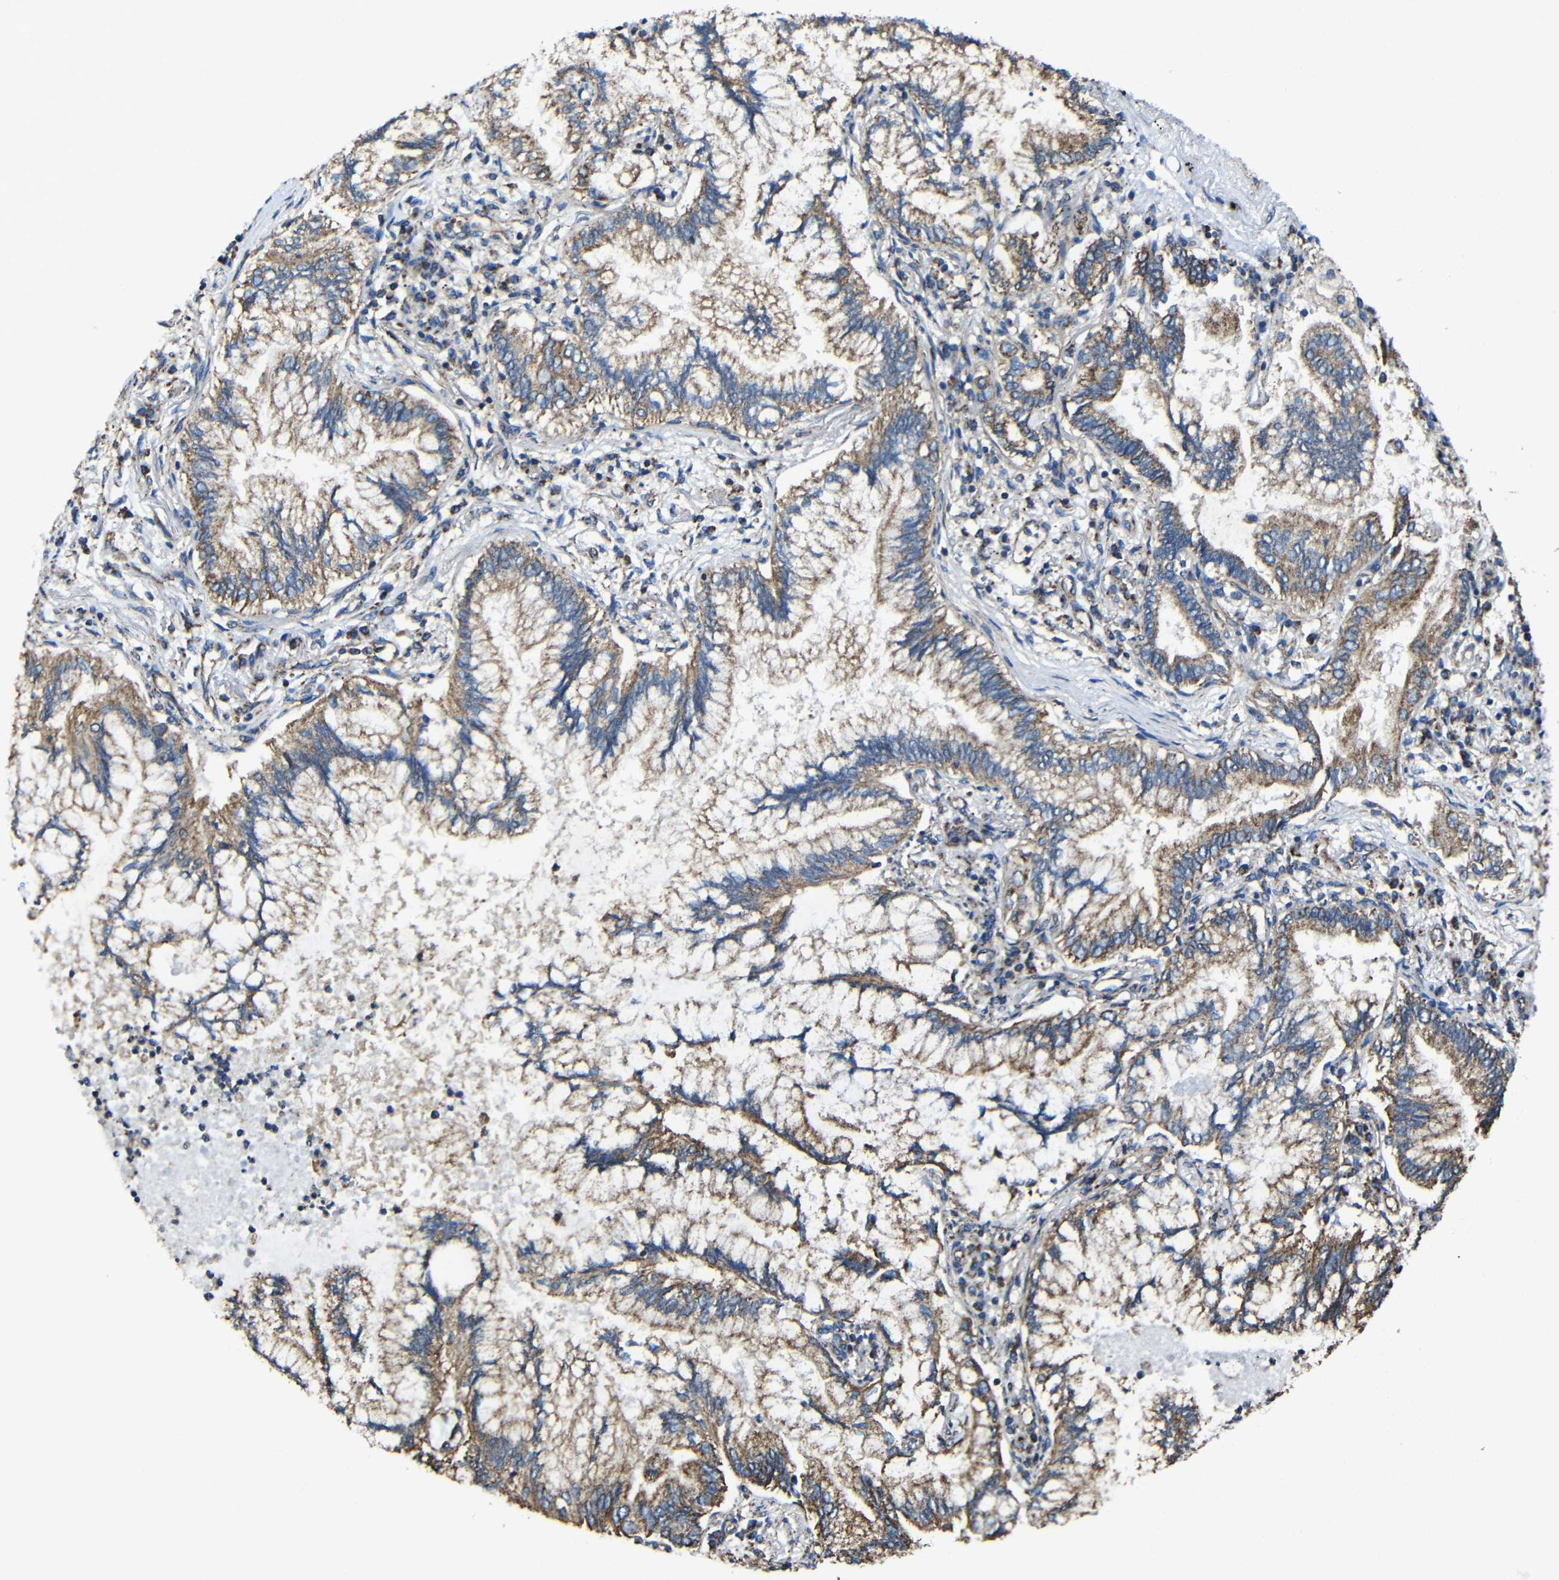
{"staining": {"intensity": "moderate", "quantity": ">75%", "location": "cytoplasmic/membranous"}, "tissue": "lung cancer", "cell_type": "Tumor cells", "image_type": "cancer", "snomed": [{"axis": "morphology", "description": "Normal tissue, NOS"}, {"axis": "morphology", "description": "Adenocarcinoma, NOS"}, {"axis": "topography", "description": "Bronchus"}, {"axis": "topography", "description": "Lung"}], "caption": "High-power microscopy captured an IHC image of lung adenocarcinoma, revealing moderate cytoplasmic/membranous staining in about >75% of tumor cells.", "gene": "INTS6L", "patient": {"sex": "female", "age": 70}}